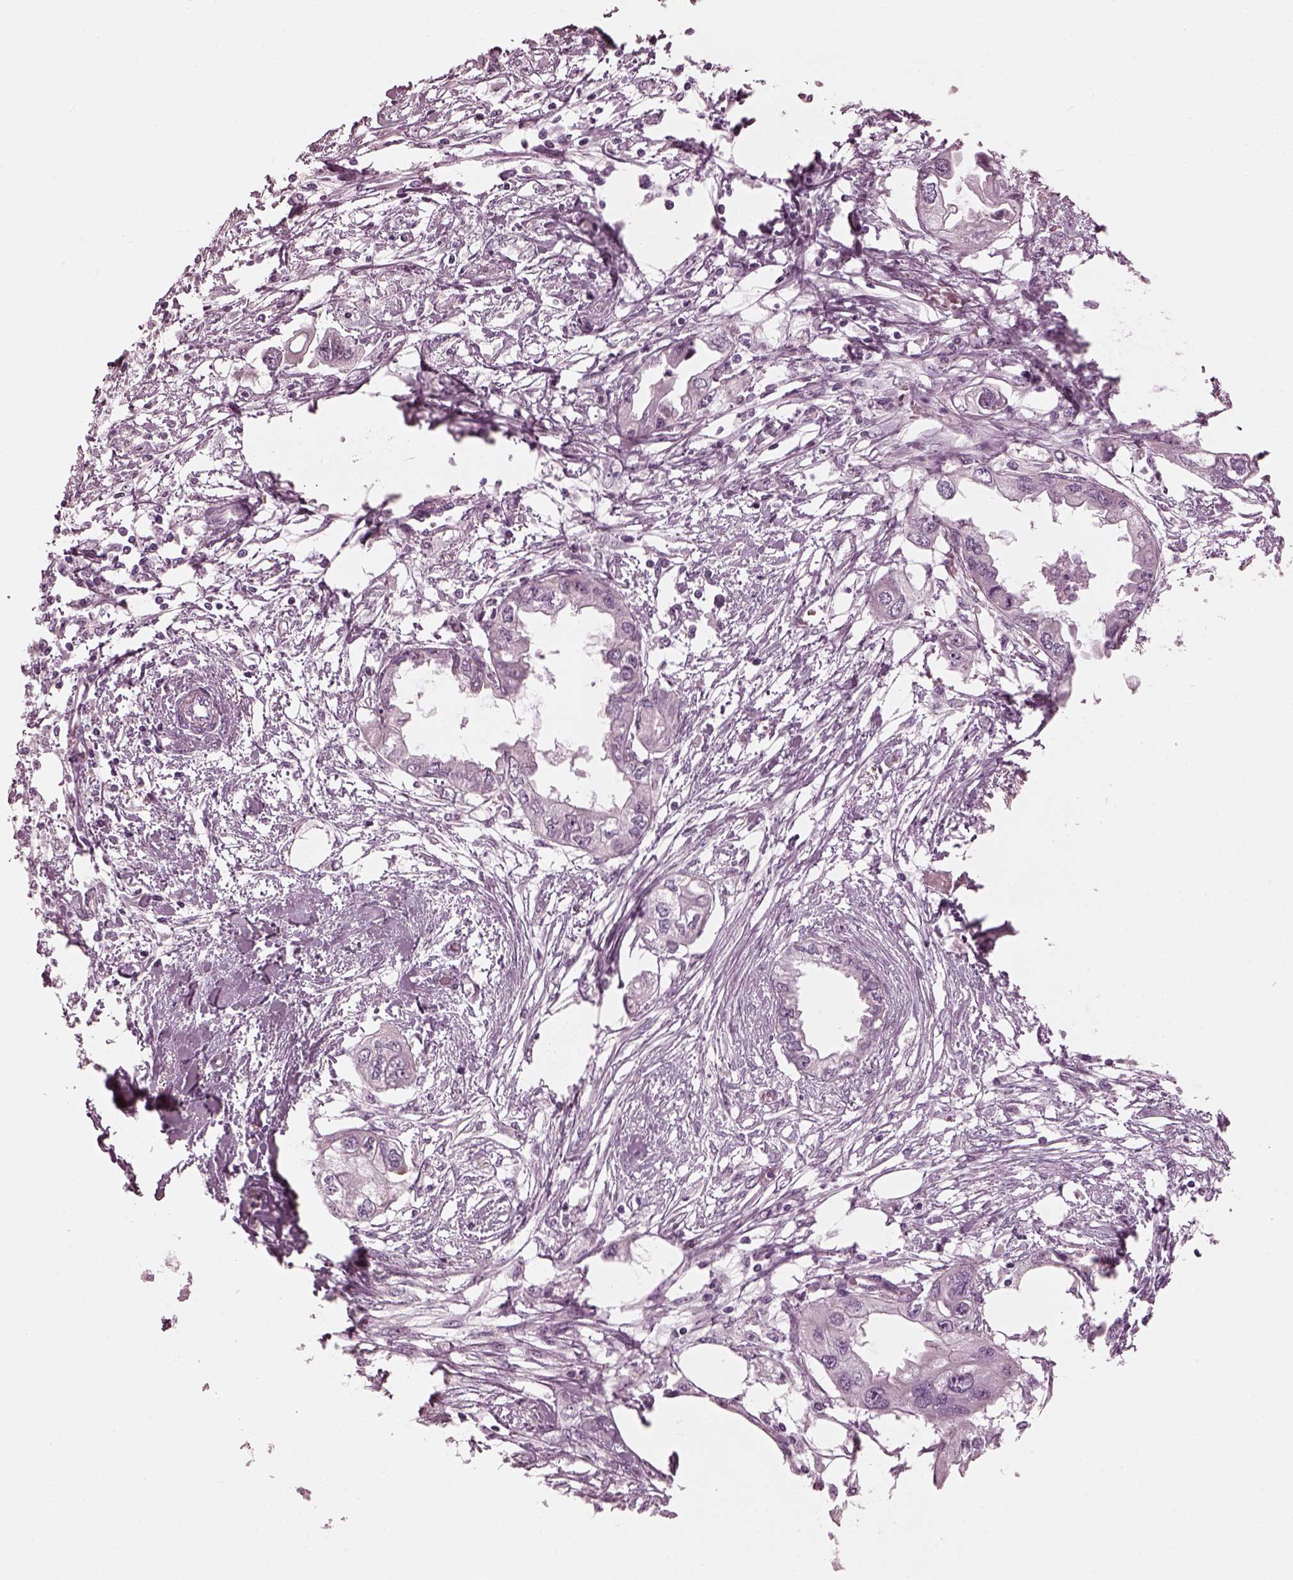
{"staining": {"intensity": "negative", "quantity": "none", "location": "none"}, "tissue": "endometrial cancer", "cell_type": "Tumor cells", "image_type": "cancer", "snomed": [{"axis": "morphology", "description": "Adenocarcinoma, NOS"}, {"axis": "morphology", "description": "Adenocarcinoma, metastatic, NOS"}, {"axis": "topography", "description": "Adipose tissue"}, {"axis": "topography", "description": "Endometrium"}], "caption": "Tumor cells are negative for brown protein staining in endometrial cancer (adenocarcinoma).", "gene": "RIMS2", "patient": {"sex": "female", "age": 67}}